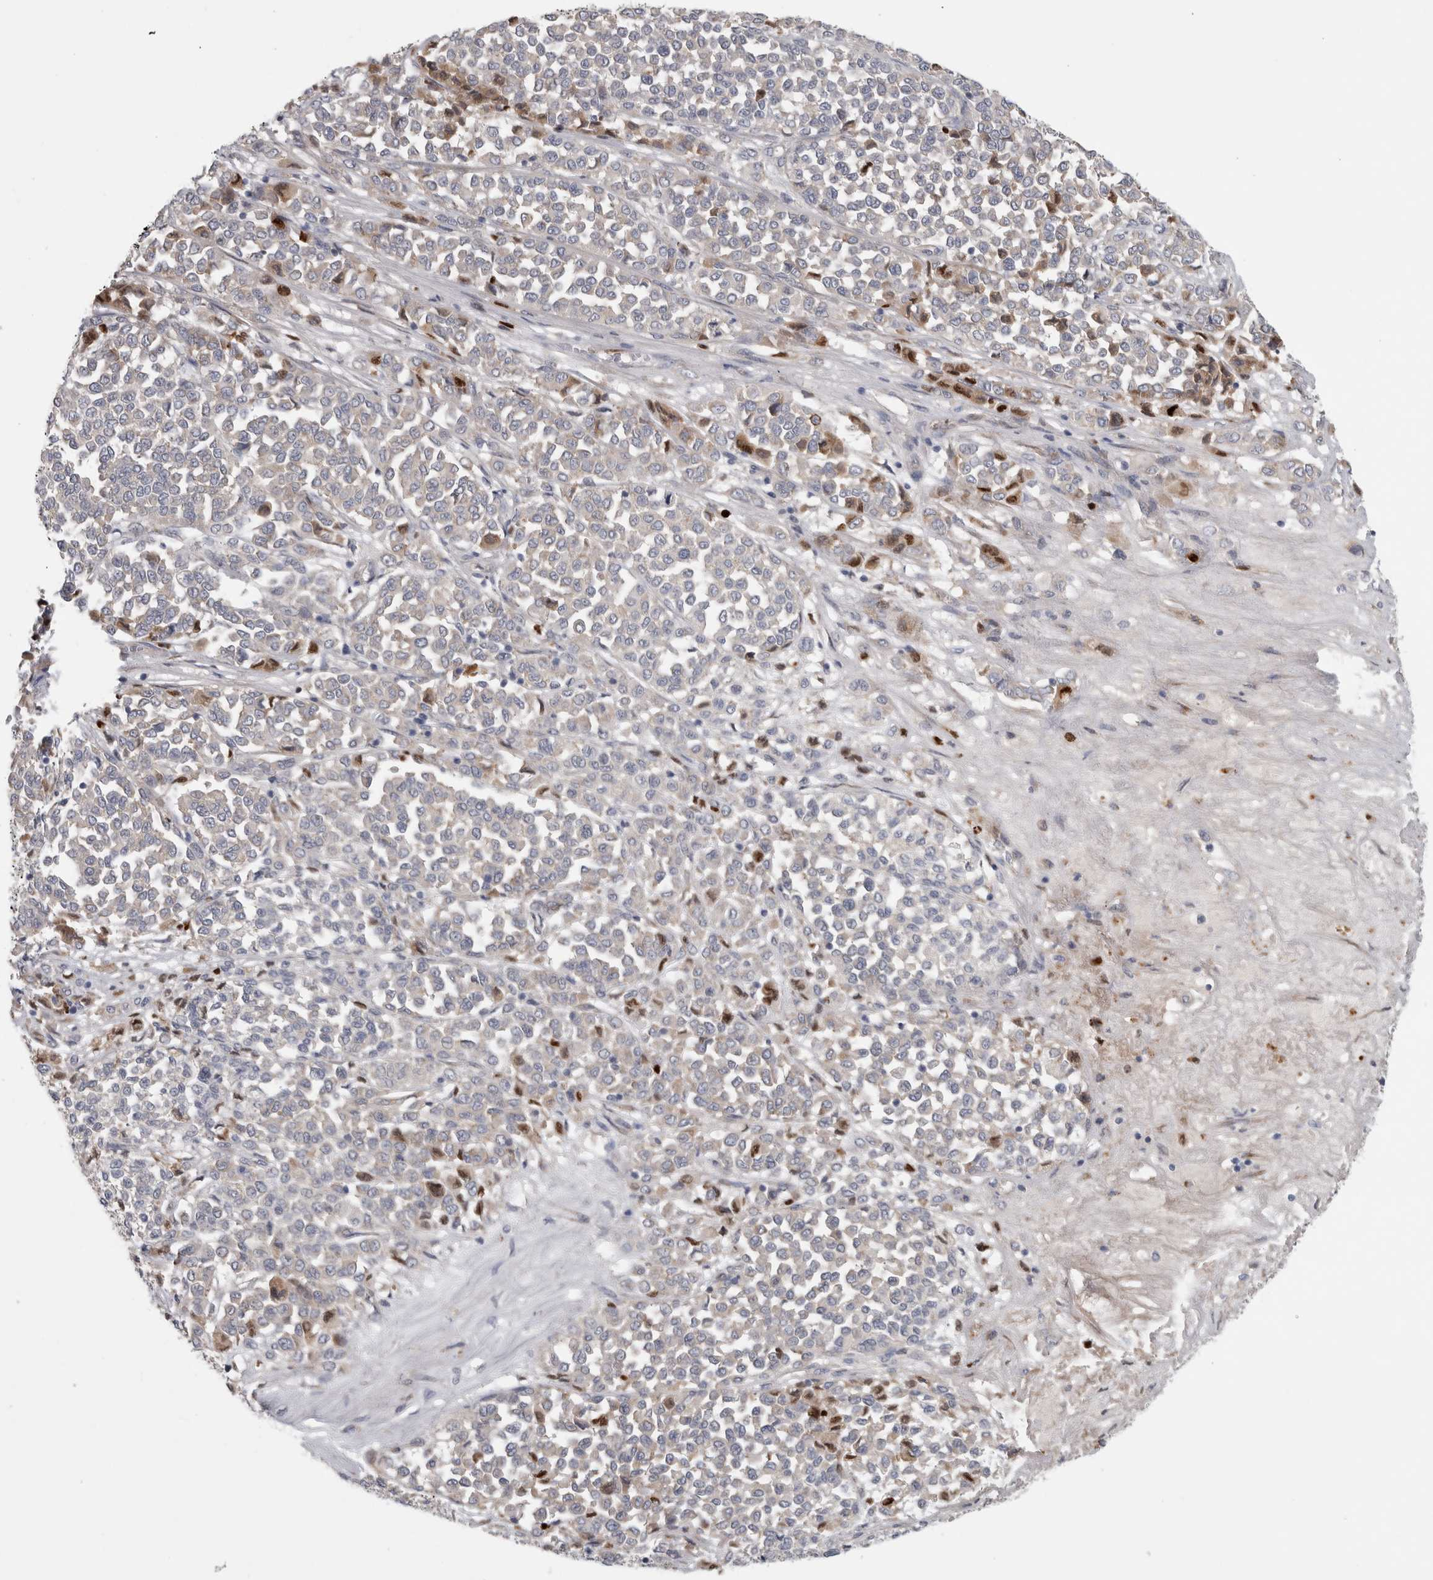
{"staining": {"intensity": "negative", "quantity": "none", "location": "none"}, "tissue": "melanoma", "cell_type": "Tumor cells", "image_type": "cancer", "snomed": [{"axis": "morphology", "description": "Malignant melanoma, Metastatic site"}, {"axis": "topography", "description": "Pancreas"}], "caption": "Tumor cells show no significant positivity in melanoma.", "gene": "ATXN2", "patient": {"sex": "female", "age": 30}}